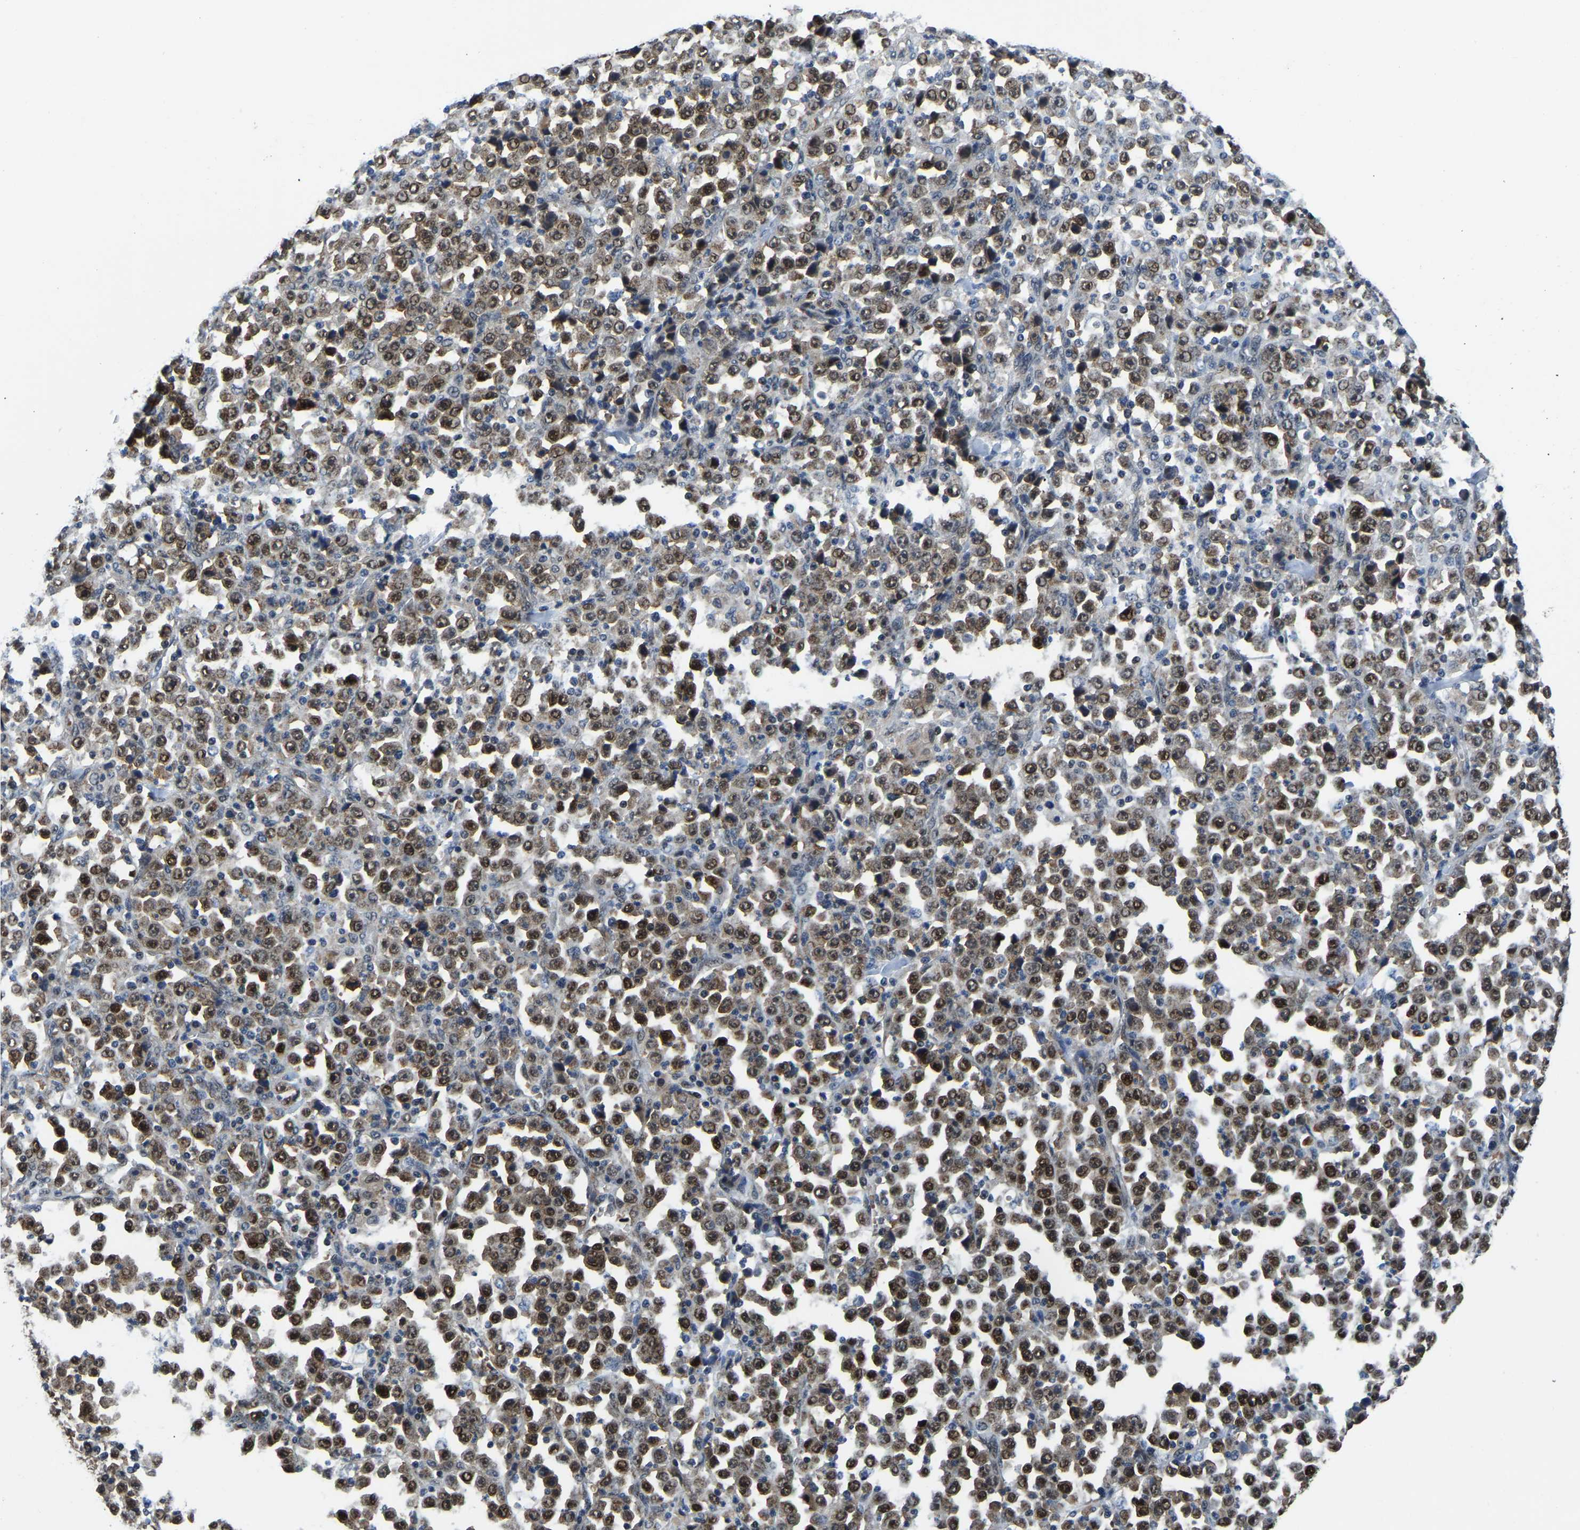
{"staining": {"intensity": "moderate", "quantity": ">75%", "location": "cytoplasmic/membranous,nuclear"}, "tissue": "stomach cancer", "cell_type": "Tumor cells", "image_type": "cancer", "snomed": [{"axis": "morphology", "description": "Normal tissue, NOS"}, {"axis": "morphology", "description": "Adenocarcinoma, NOS"}, {"axis": "topography", "description": "Stomach, upper"}, {"axis": "topography", "description": "Stomach"}], "caption": "Human stomach adenocarcinoma stained for a protein (brown) displays moderate cytoplasmic/membranous and nuclear positive staining in approximately >75% of tumor cells.", "gene": "DFFA", "patient": {"sex": "male", "age": 59}}